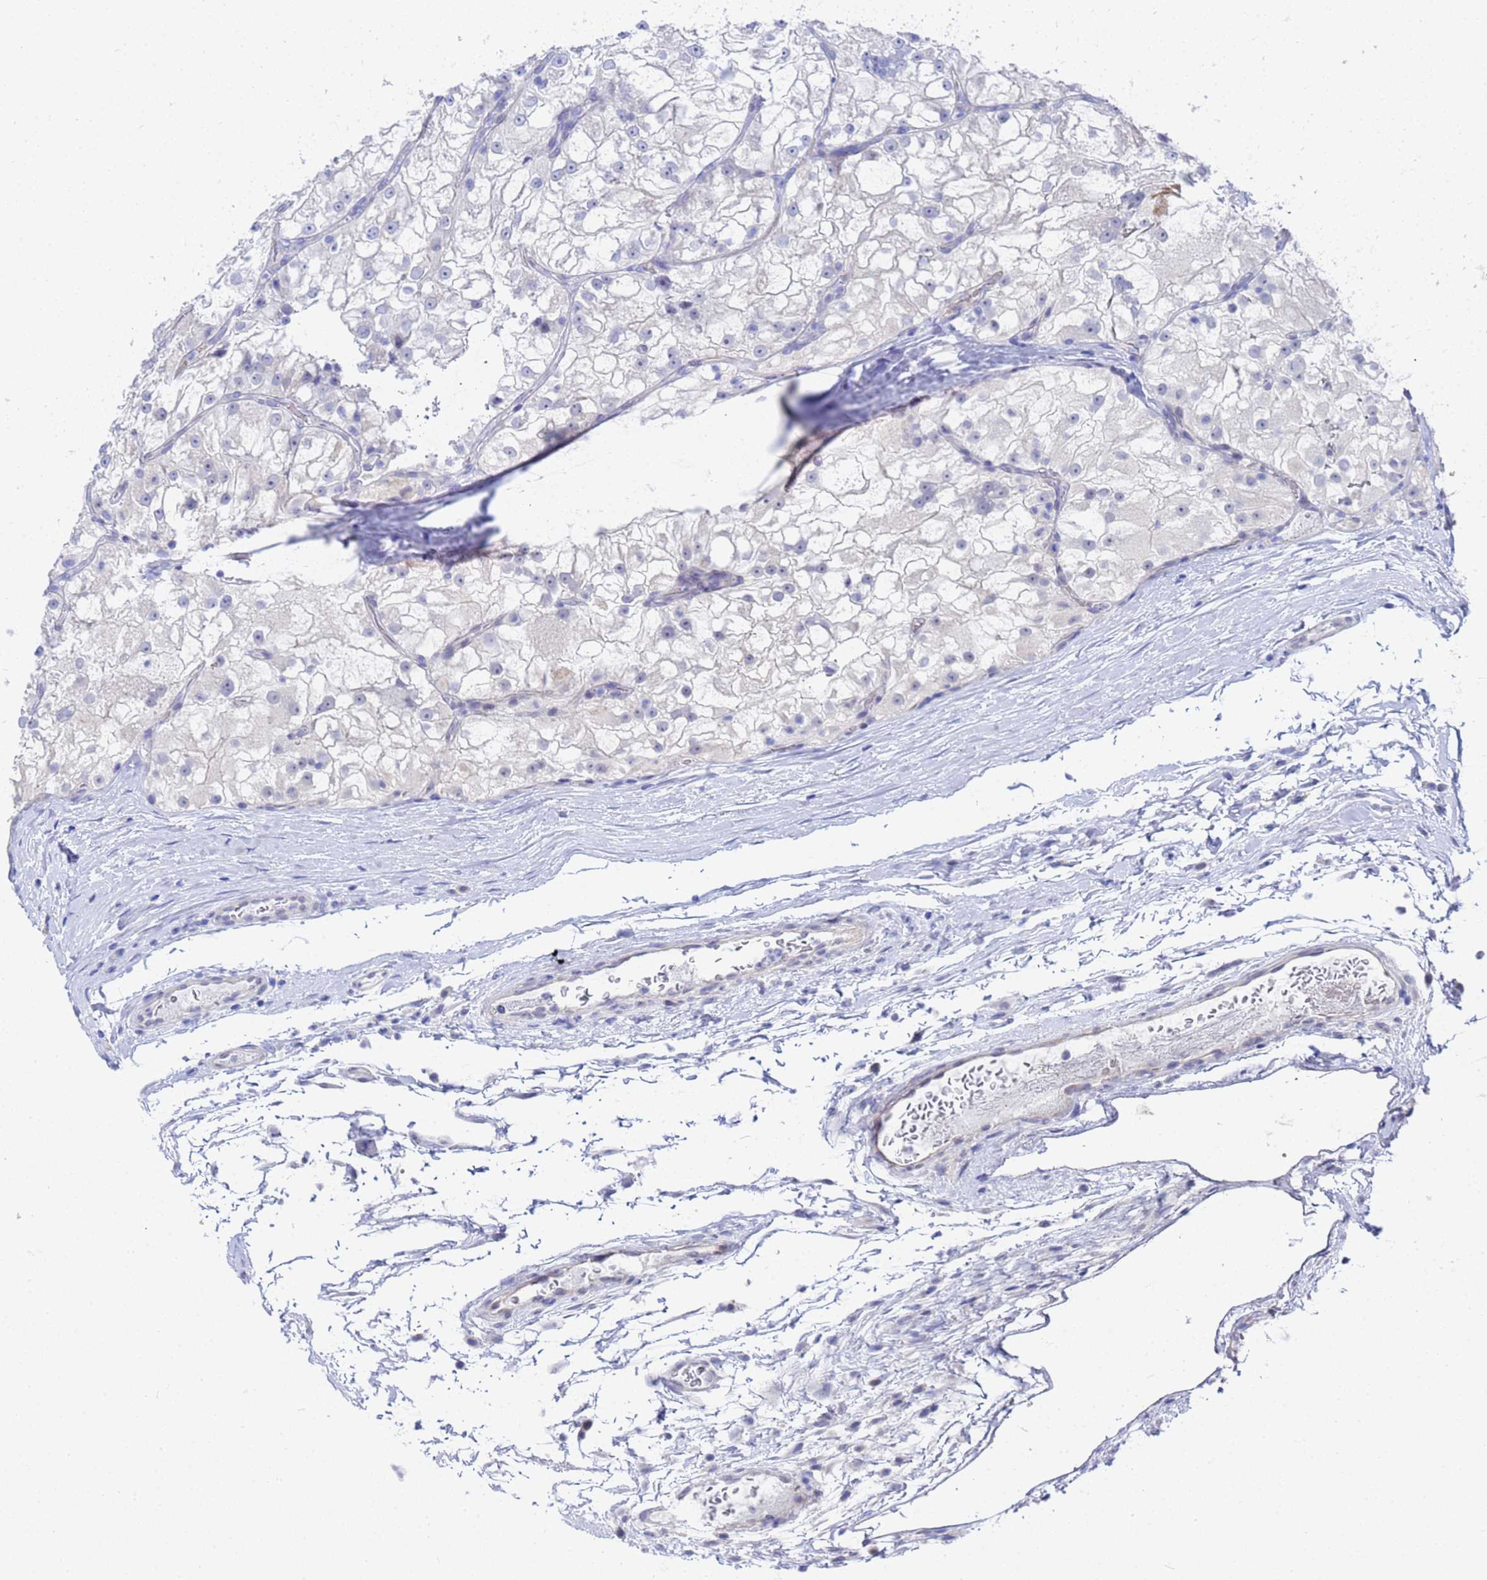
{"staining": {"intensity": "negative", "quantity": "none", "location": "none"}, "tissue": "renal cancer", "cell_type": "Tumor cells", "image_type": "cancer", "snomed": [{"axis": "morphology", "description": "Adenocarcinoma, NOS"}, {"axis": "topography", "description": "Kidney"}], "caption": "This is an immunohistochemistry (IHC) photomicrograph of human renal adenocarcinoma. There is no expression in tumor cells.", "gene": "ZNF26", "patient": {"sex": "female", "age": 72}}